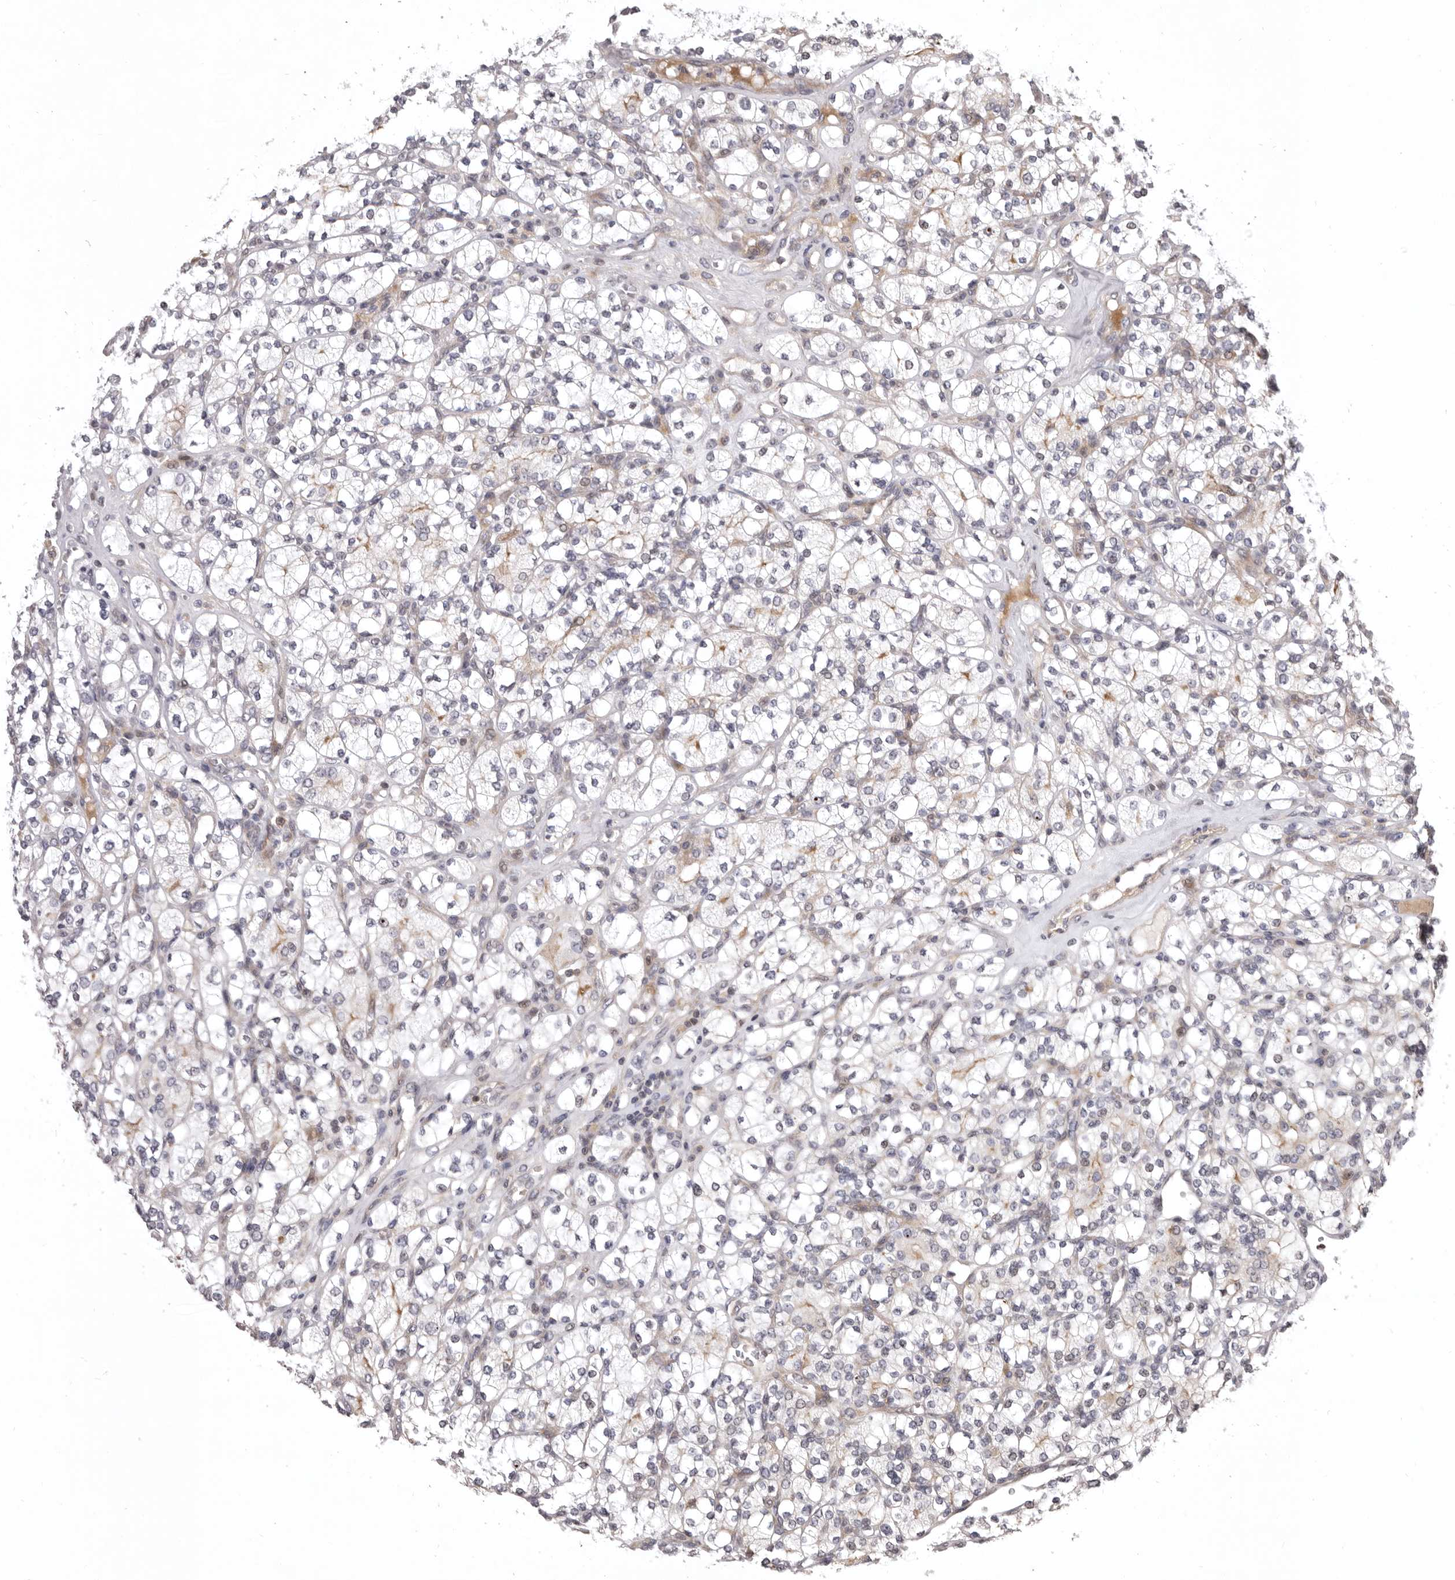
{"staining": {"intensity": "negative", "quantity": "none", "location": "none"}, "tissue": "renal cancer", "cell_type": "Tumor cells", "image_type": "cancer", "snomed": [{"axis": "morphology", "description": "Adenocarcinoma, NOS"}, {"axis": "topography", "description": "Kidney"}], "caption": "The histopathology image displays no significant expression in tumor cells of renal cancer (adenocarcinoma).", "gene": "AZIN1", "patient": {"sex": "male", "age": 77}}